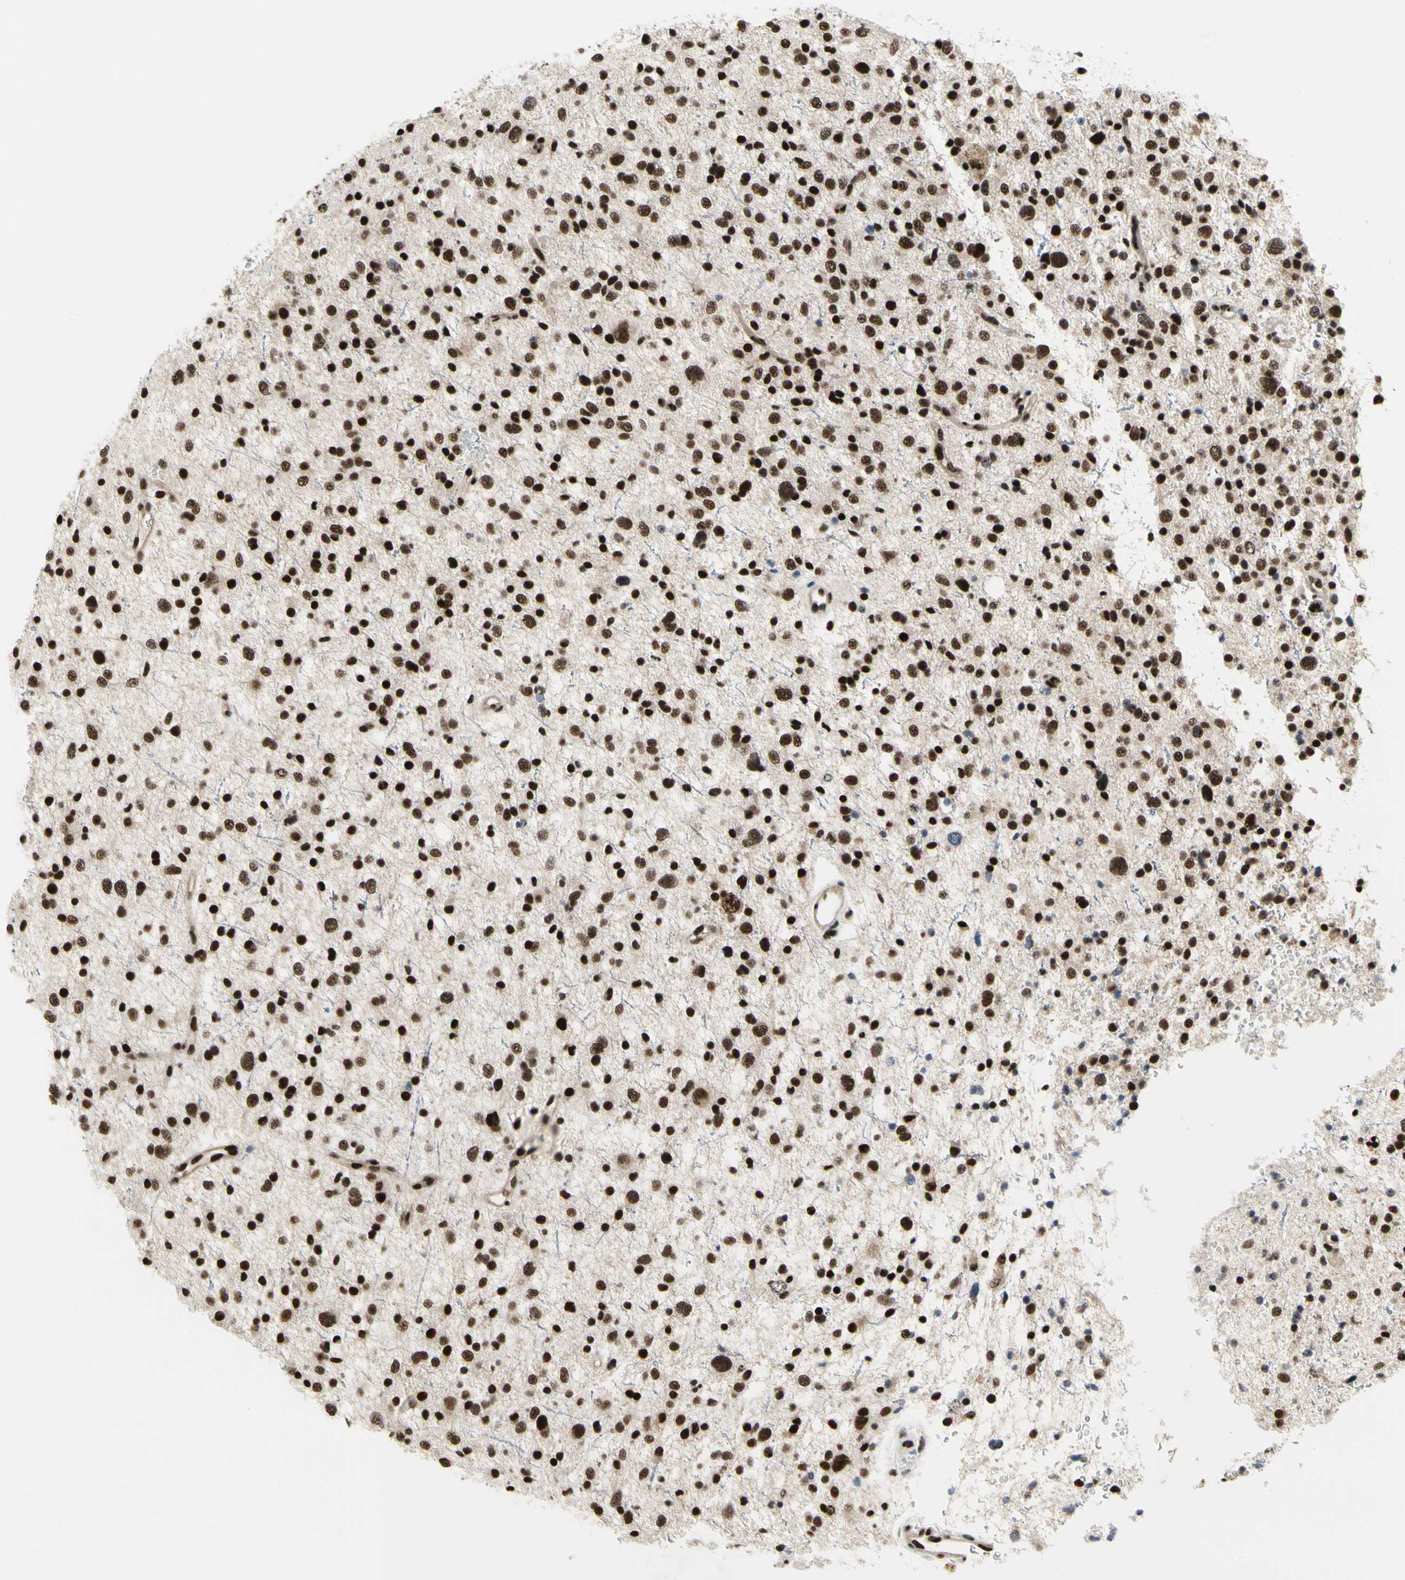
{"staining": {"intensity": "strong", "quantity": ">75%", "location": "nuclear"}, "tissue": "glioma", "cell_type": "Tumor cells", "image_type": "cancer", "snomed": [{"axis": "morphology", "description": "Glioma, malignant, Low grade"}, {"axis": "topography", "description": "Brain"}], "caption": "IHC of human malignant glioma (low-grade) demonstrates high levels of strong nuclear staining in approximately >75% of tumor cells.", "gene": "SRSF11", "patient": {"sex": "female", "age": 37}}